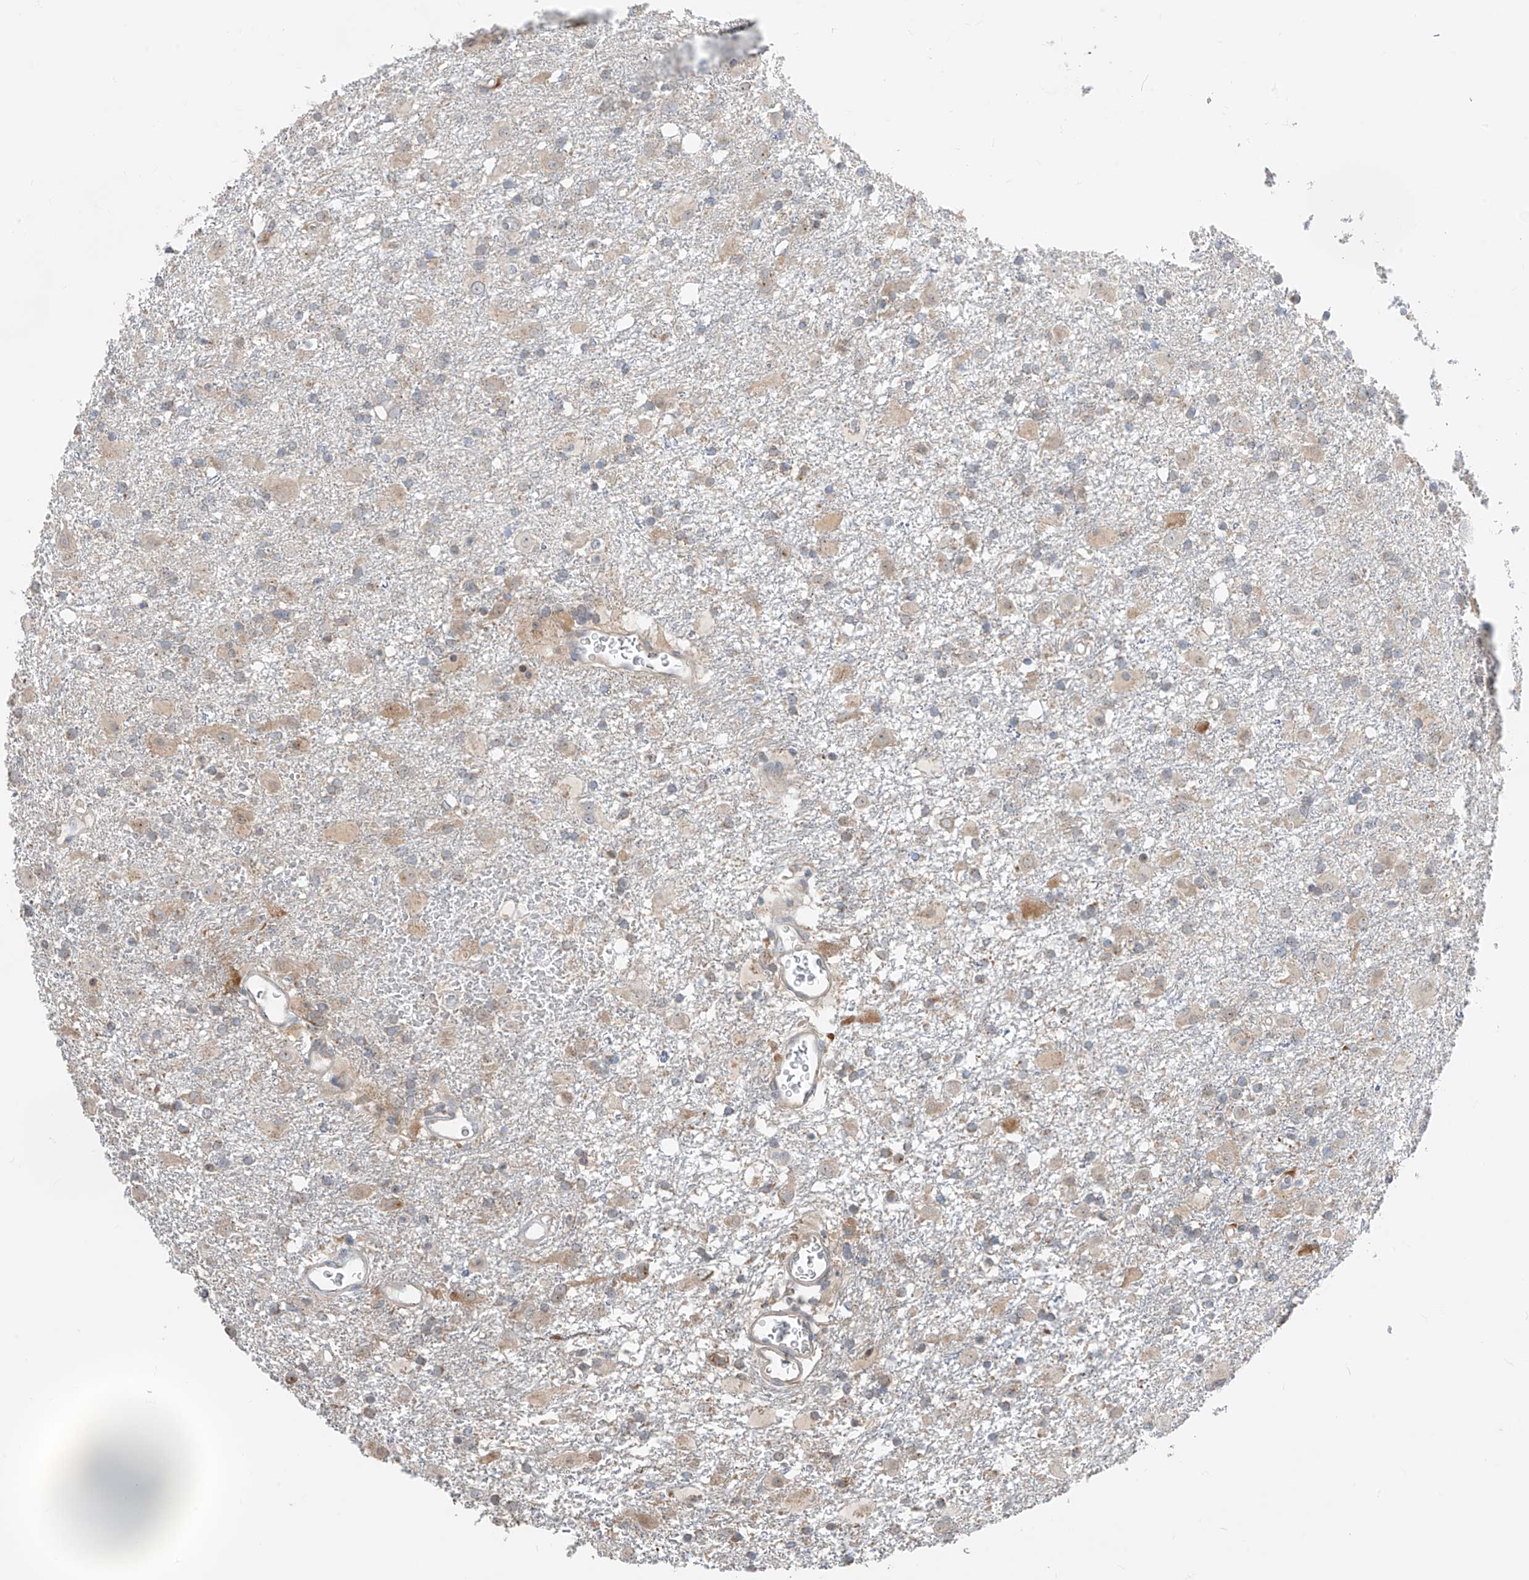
{"staining": {"intensity": "weak", "quantity": "<25%", "location": "cytoplasmic/membranous"}, "tissue": "glioma", "cell_type": "Tumor cells", "image_type": "cancer", "snomed": [{"axis": "morphology", "description": "Glioma, malignant, Low grade"}, {"axis": "topography", "description": "Brain"}], "caption": "This photomicrograph is of glioma stained with immunohistochemistry to label a protein in brown with the nuclei are counter-stained blue. There is no positivity in tumor cells. The staining is performed using DAB (3,3'-diaminobenzidine) brown chromogen with nuclei counter-stained in using hematoxylin.", "gene": "TTC38", "patient": {"sex": "male", "age": 65}}